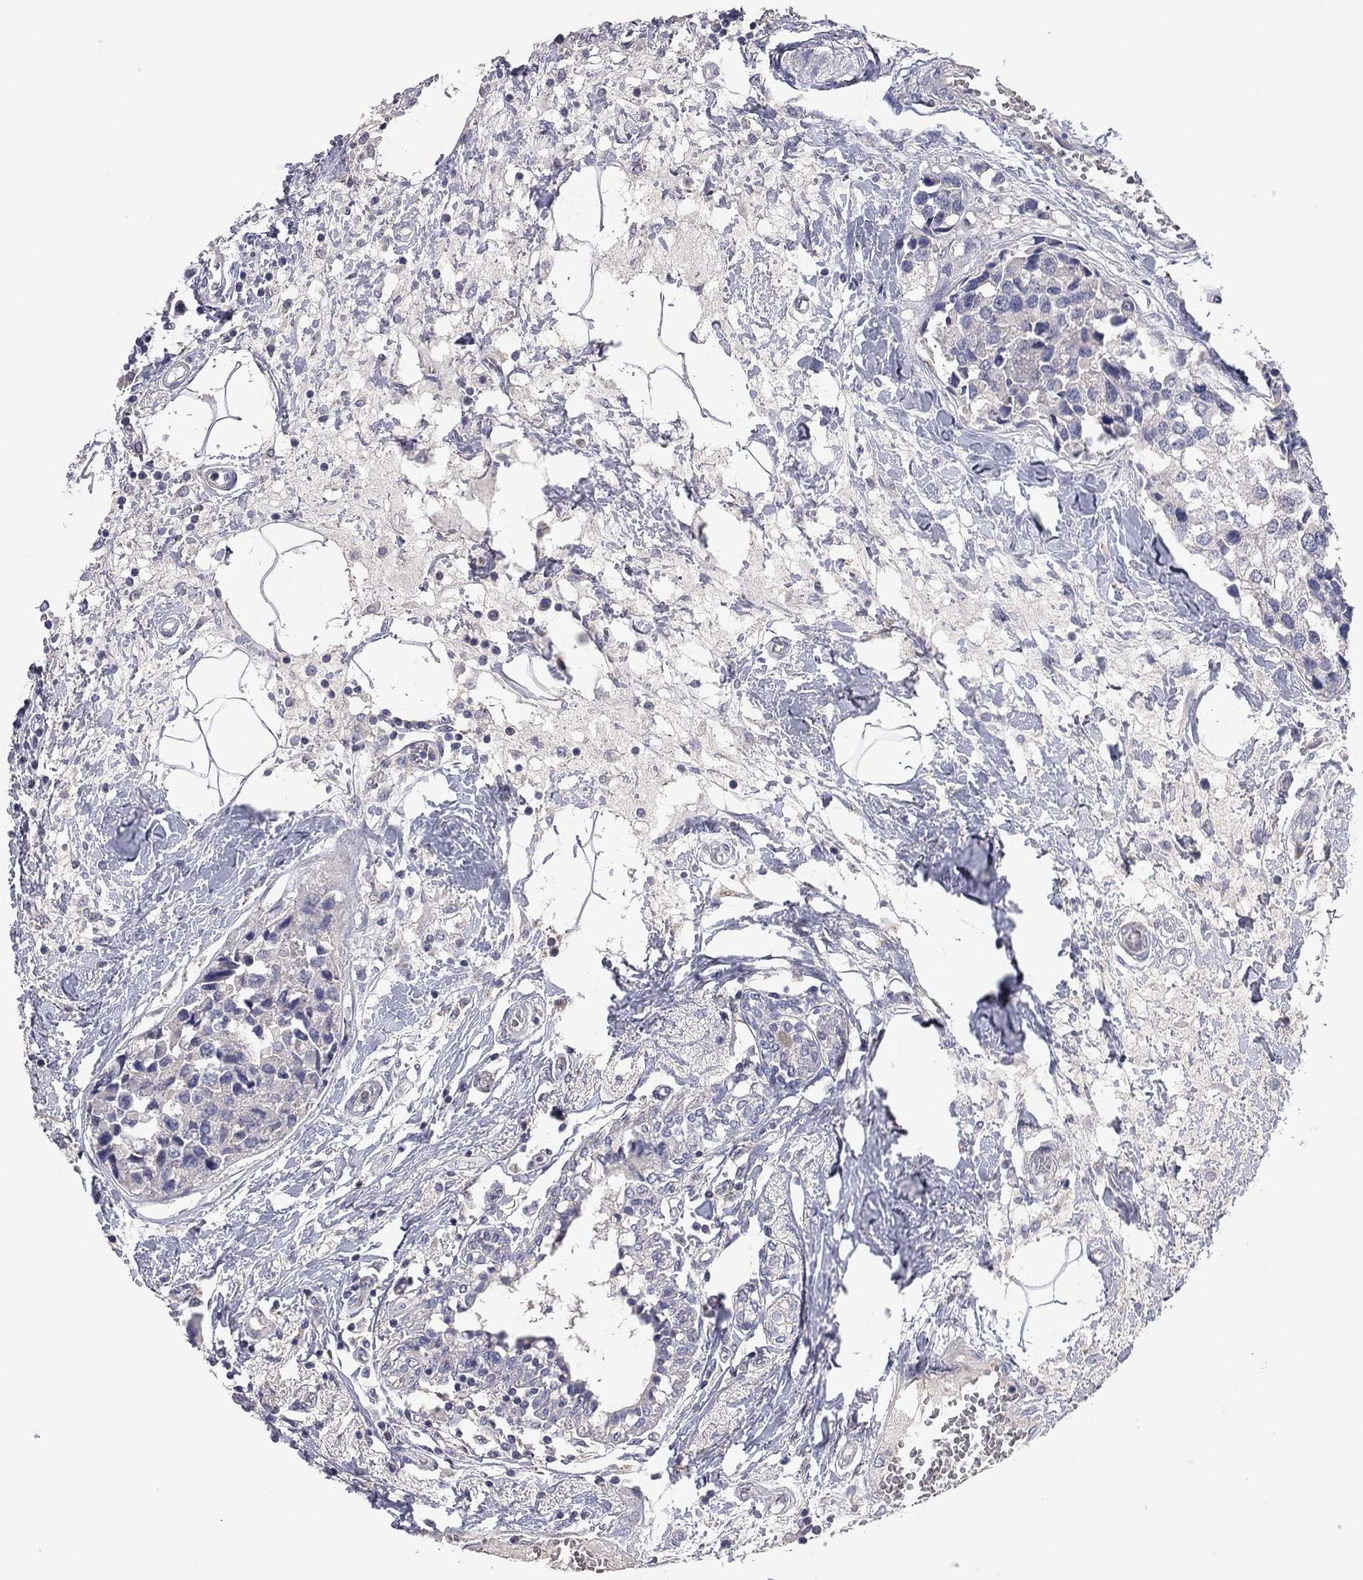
{"staining": {"intensity": "negative", "quantity": "none", "location": "none"}, "tissue": "breast cancer", "cell_type": "Tumor cells", "image_type": "cancer", "snomed": [{"axis": "morphology", "description": "Lobular carcinoma"}, {"axis": "topography", "description": "Breast"}], "caption": "Tumor cells are negative for protein expression in human lobular carcinoma (breast). Nuclei are stained in blue.", "gene": "MMP13", "patient": {"sex": "female", "age": 59}}